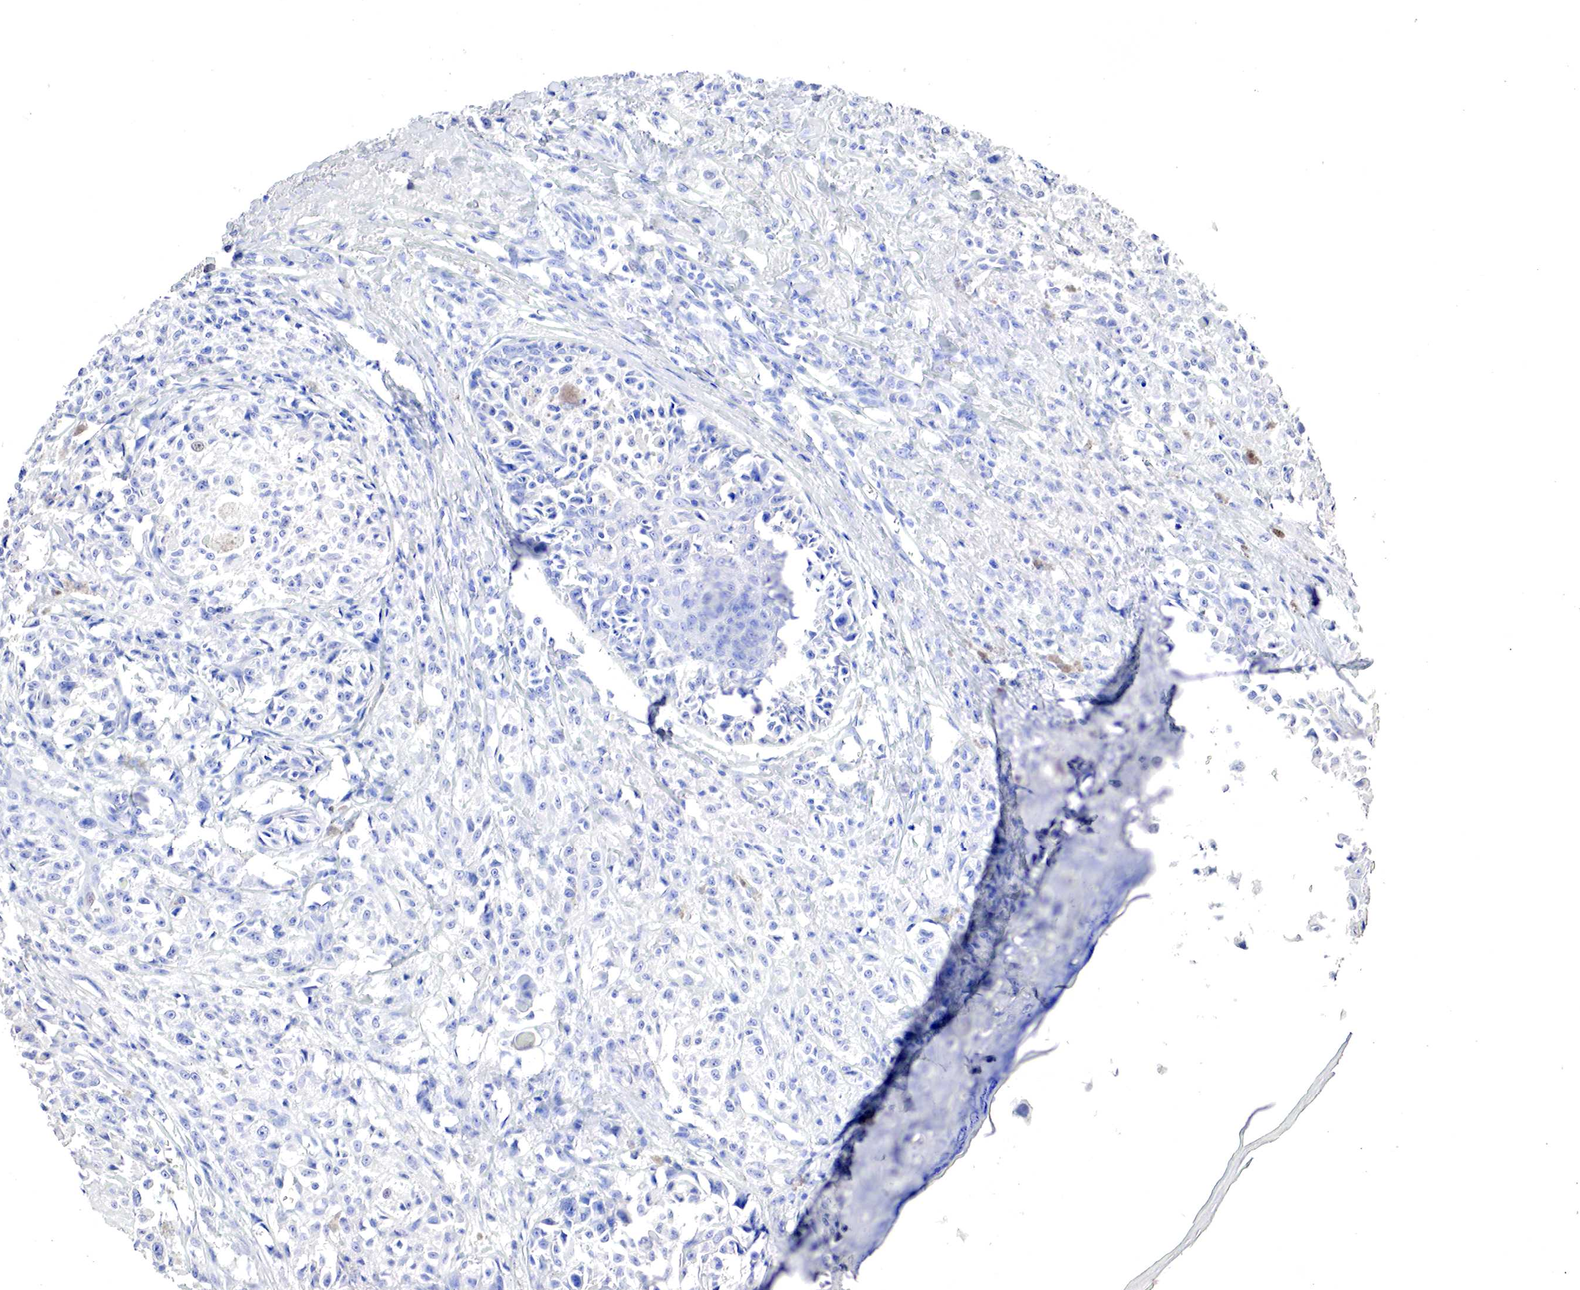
{"staining": {"intensity": "negative", "quantity": "none", "location": "none"}, "tissue": "melanoma", "cell_type": "Tumor cells", "image_type": "cancer", "snomed": [{"axis": "morphology", "description": "Malignant melanoma, NOS"}, {"axis": "topography", "description": "Skin"}], "caption": "Malignant melanoma stained for a protein using immunohistochemistry (IHC) demonstrates no staining tumor cells.", "gene": "OTC", "patient": {"sex": "male", "age": 80}}